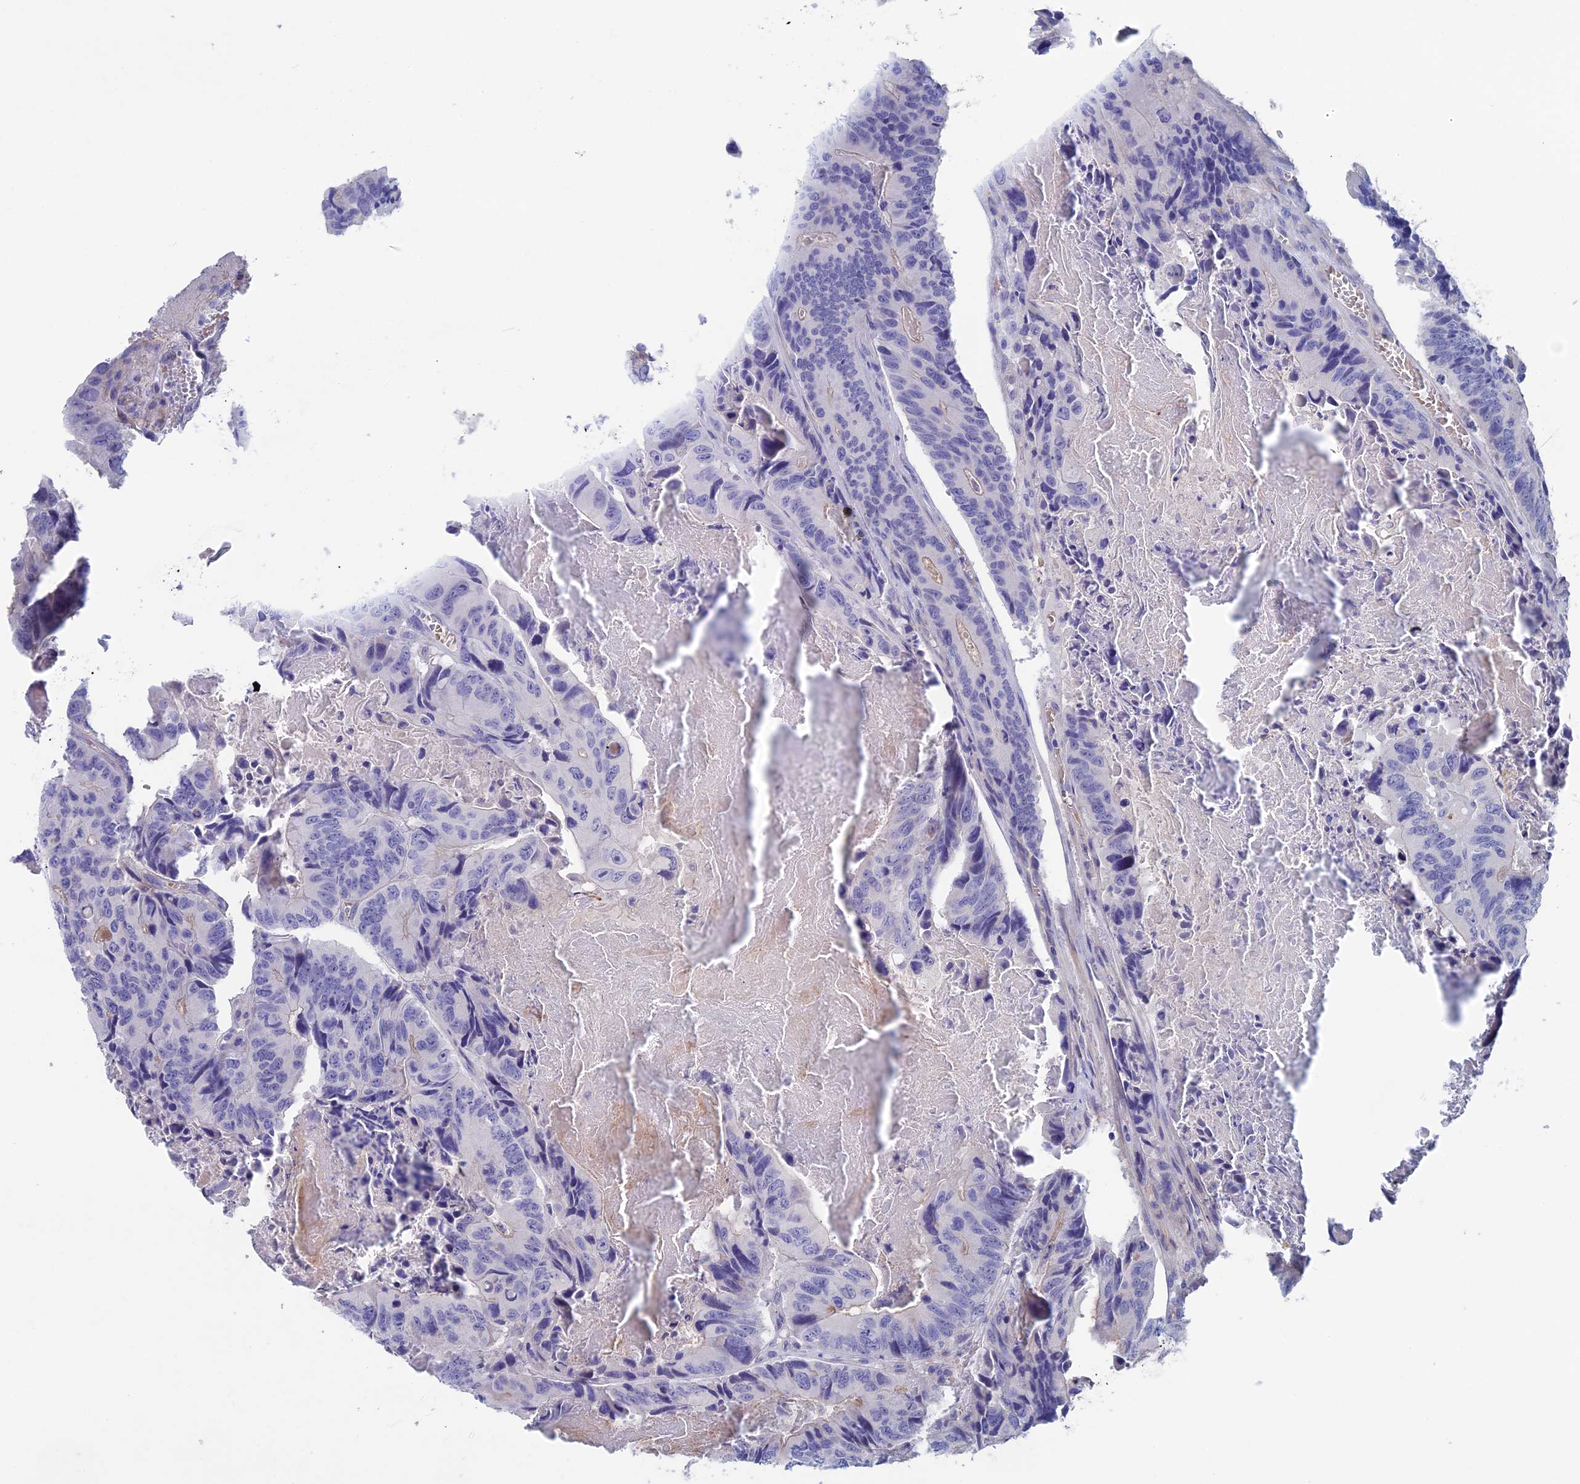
{"staining": {"intensity": "negative", "quantity": "none", "location": "none"}, "tissue": "colorectal cancer", "cell_type": "Tumor cells", "image_type": "cancer", "snomed": [{"axis": "morphology", "description": "Adenocarcinoma, NOS"}, {"axis": "topography", "description": "Colon"}], "caption": "Immunohistochemical staining of colorectal cancer shows no significant staining in tumor cells.", "gene": "SLC2A6", "patient": {"sex": "male", "age": 84}}